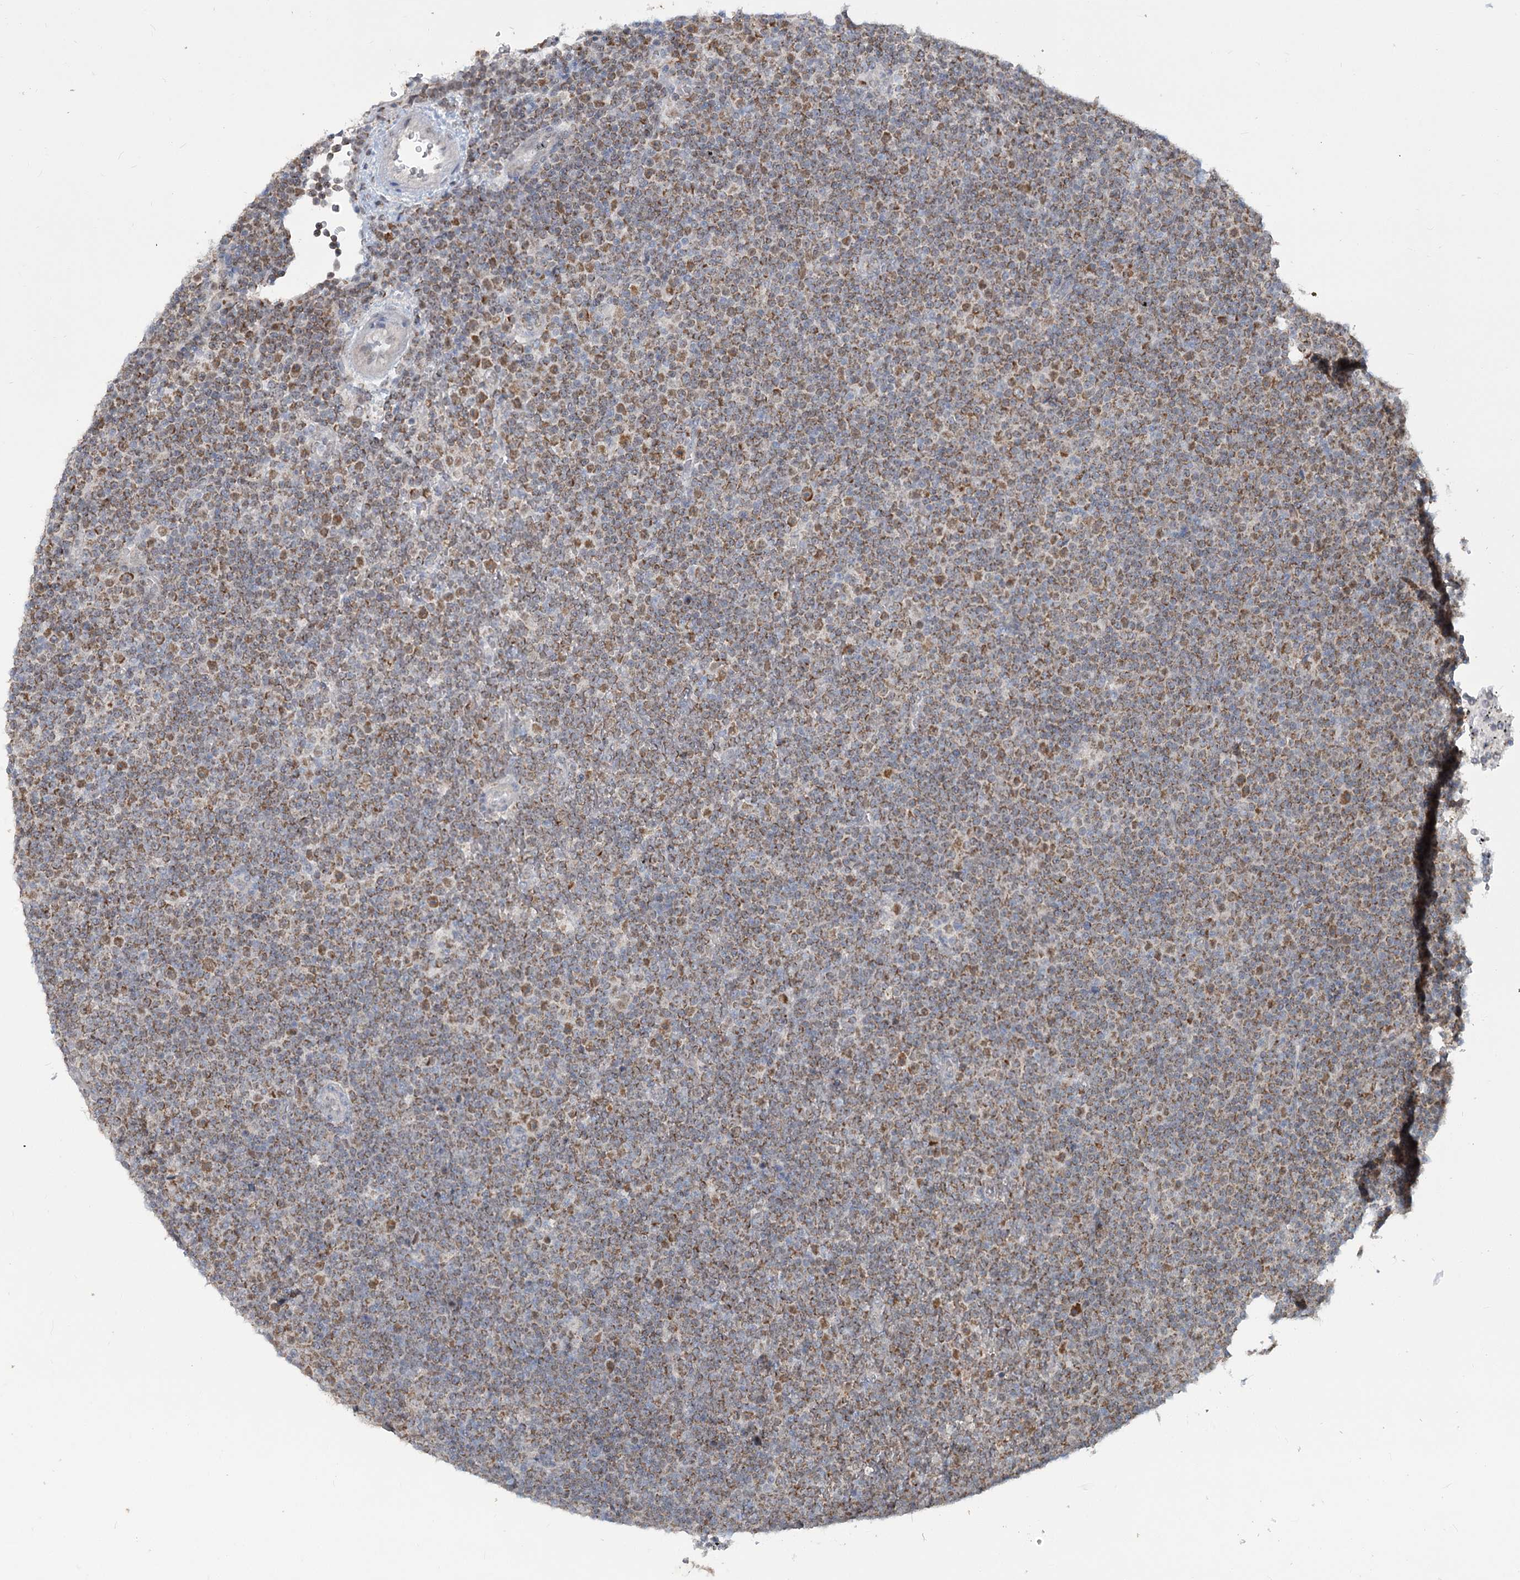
{"staining": {"intensity": "moderate", "quantity": ">75%", "location": "cytoplasmic/membranous,nuclear"}, "tissue": "lymphoma", "cell_type": "Tumor cells", "image_type": "cancer", "snomed": [{"axis": "morphology", "description": "Malignant lymphoma, non-Hodgkin's type, Low grade"}, {"axis": "topography", "description": "Lymph node"}], "caption": "Immunohistochemical staining of malignant lymphoma, non-Hodgkin's type (low-grade) exhibits medium levels of moderate cytoplasmic/membranous and nuclear protein staining in approximately >75% of tumor cells.", "gene": "MTG1", "patient": {"sex": "female", "age": 67}}